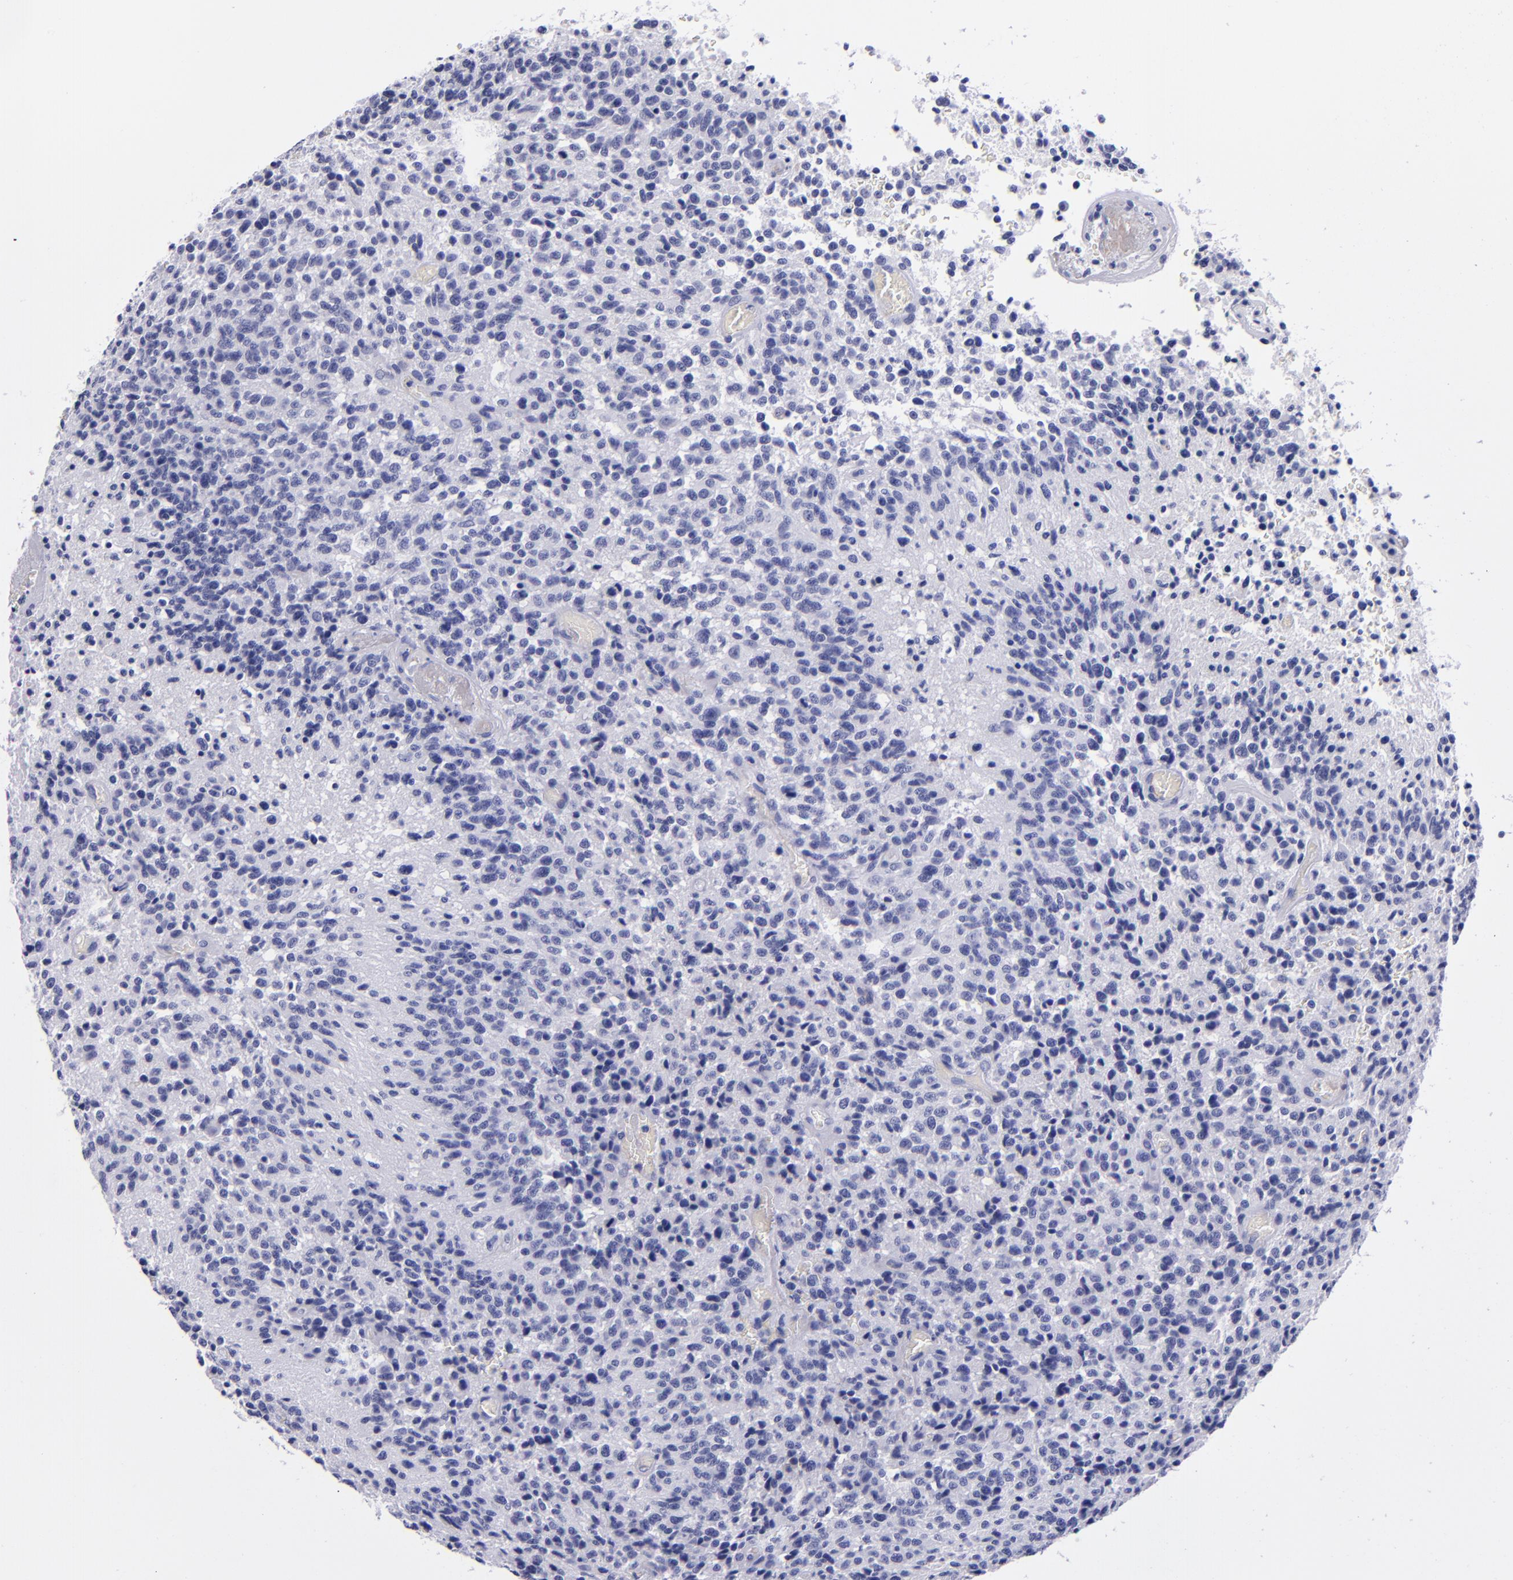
{"staining": {"intensity": "negative", "quantity": "none", "location": "none"}, "tissue": "glioma", "cell_type": "Tumor cells", "image_type": "cancer", "snomed": [{"axis": "morphology", "description": "Glioma, malignant, High grade"}, {"axis": "topography", "description": "Brain"}], "caption": "Glioma was stained to show a protein in brown. There is no significant positivity in tumor cells. (DAB IHC visualized using brightfield microscopy, high magnification).", "gene": "CD37", "patient": {"sex": "male", "age": 36}}